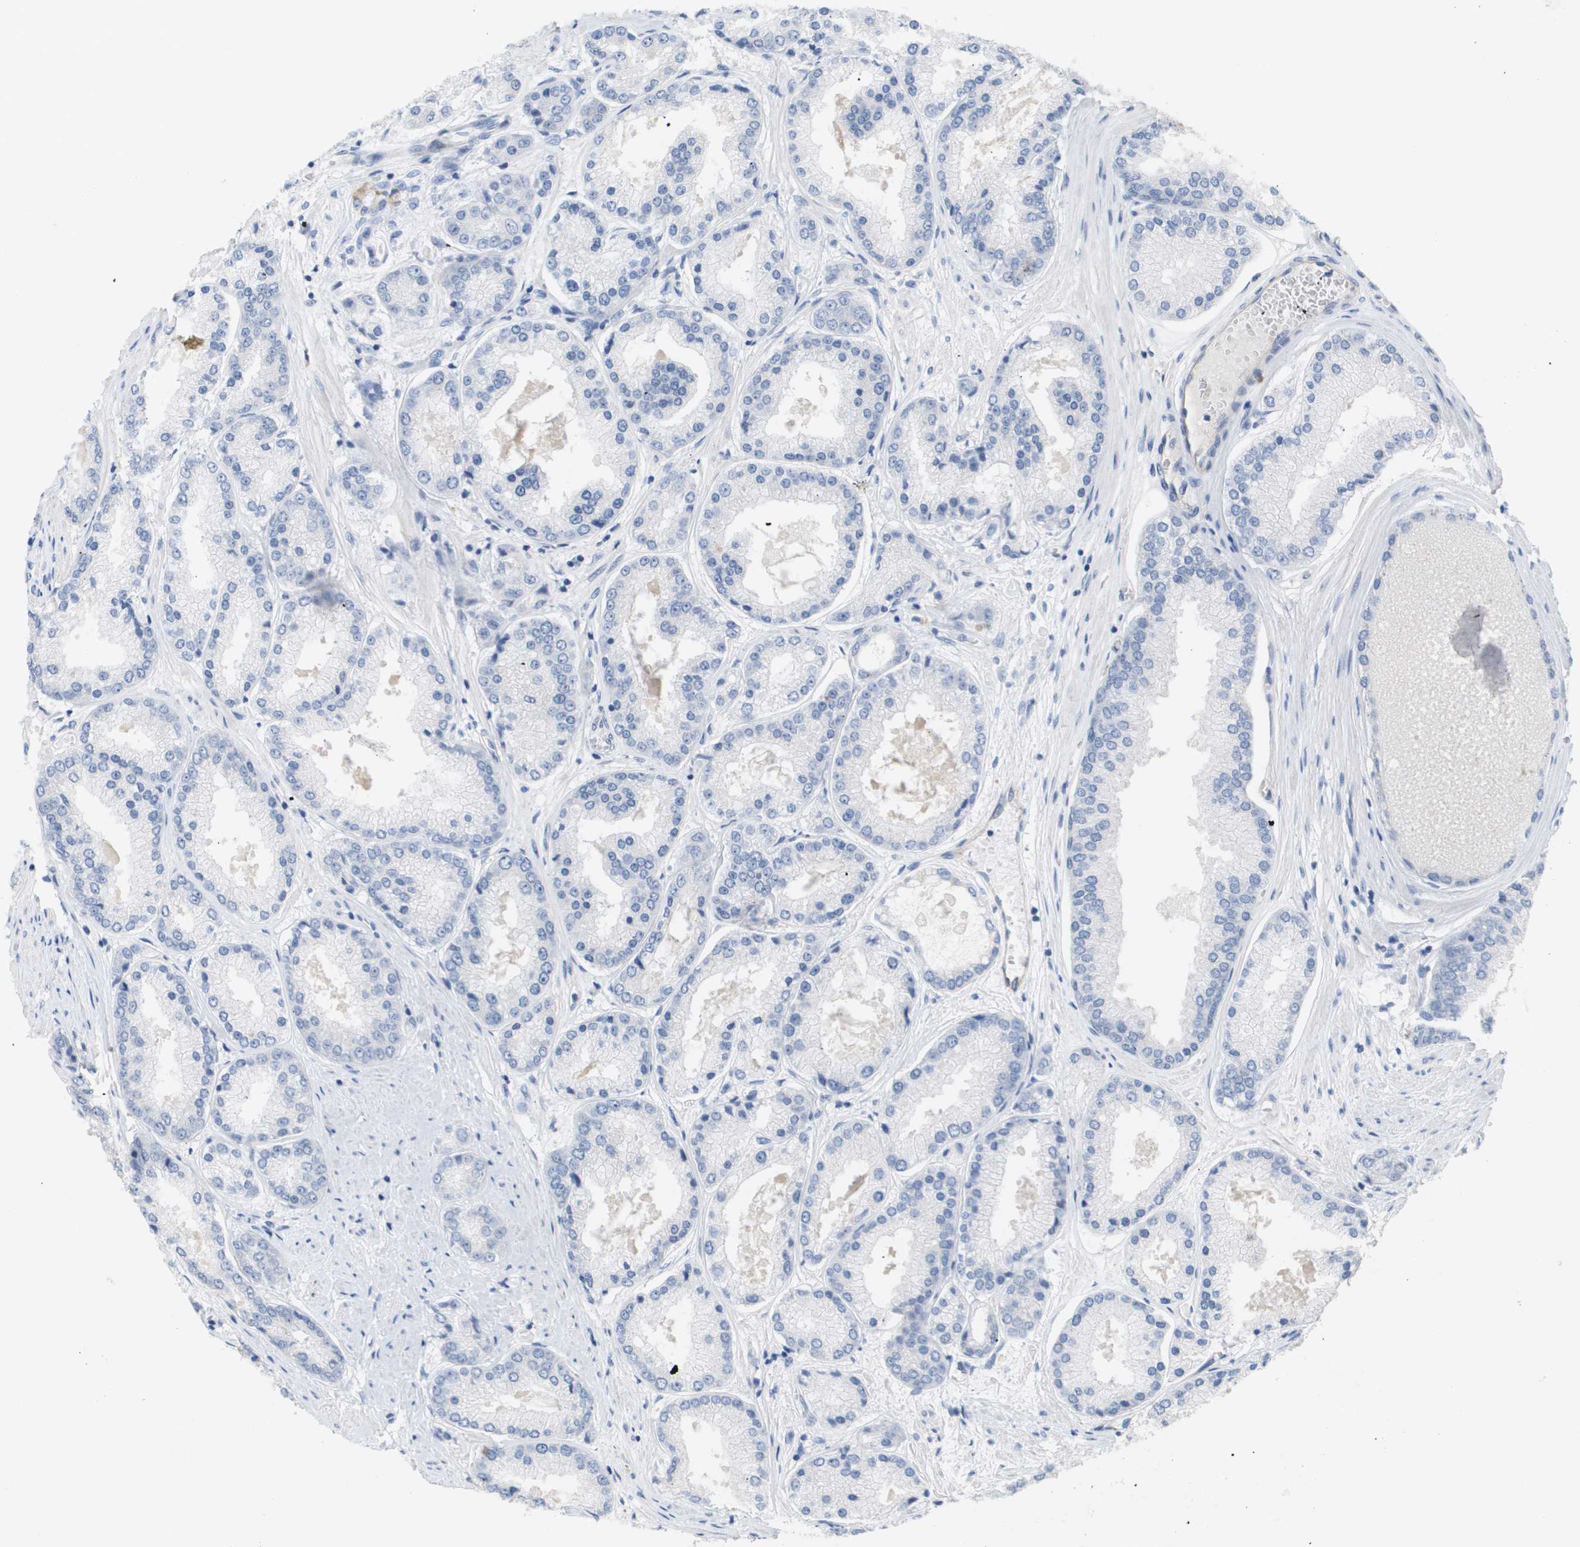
{"staining": {"intensity": "negative", "quantity": "none", "location": "none"}, "tissue": "prostate cancer", "cell_type": "Tumor cells", "image_type": "cancer", "snomed": [{"axis": "morphology", "description": "Adenocarcinoma, High grade"}, {"axis": "topography", "description": "Prostate"}], "caption": "IHC image of prostate cancer (adenocarcinoma (high-grade)) stained for a protein (brown), which exhibits no staining in tumor cells.", "gene": "ANGPT2", "patient": {"sex": "male", "age": 59}}